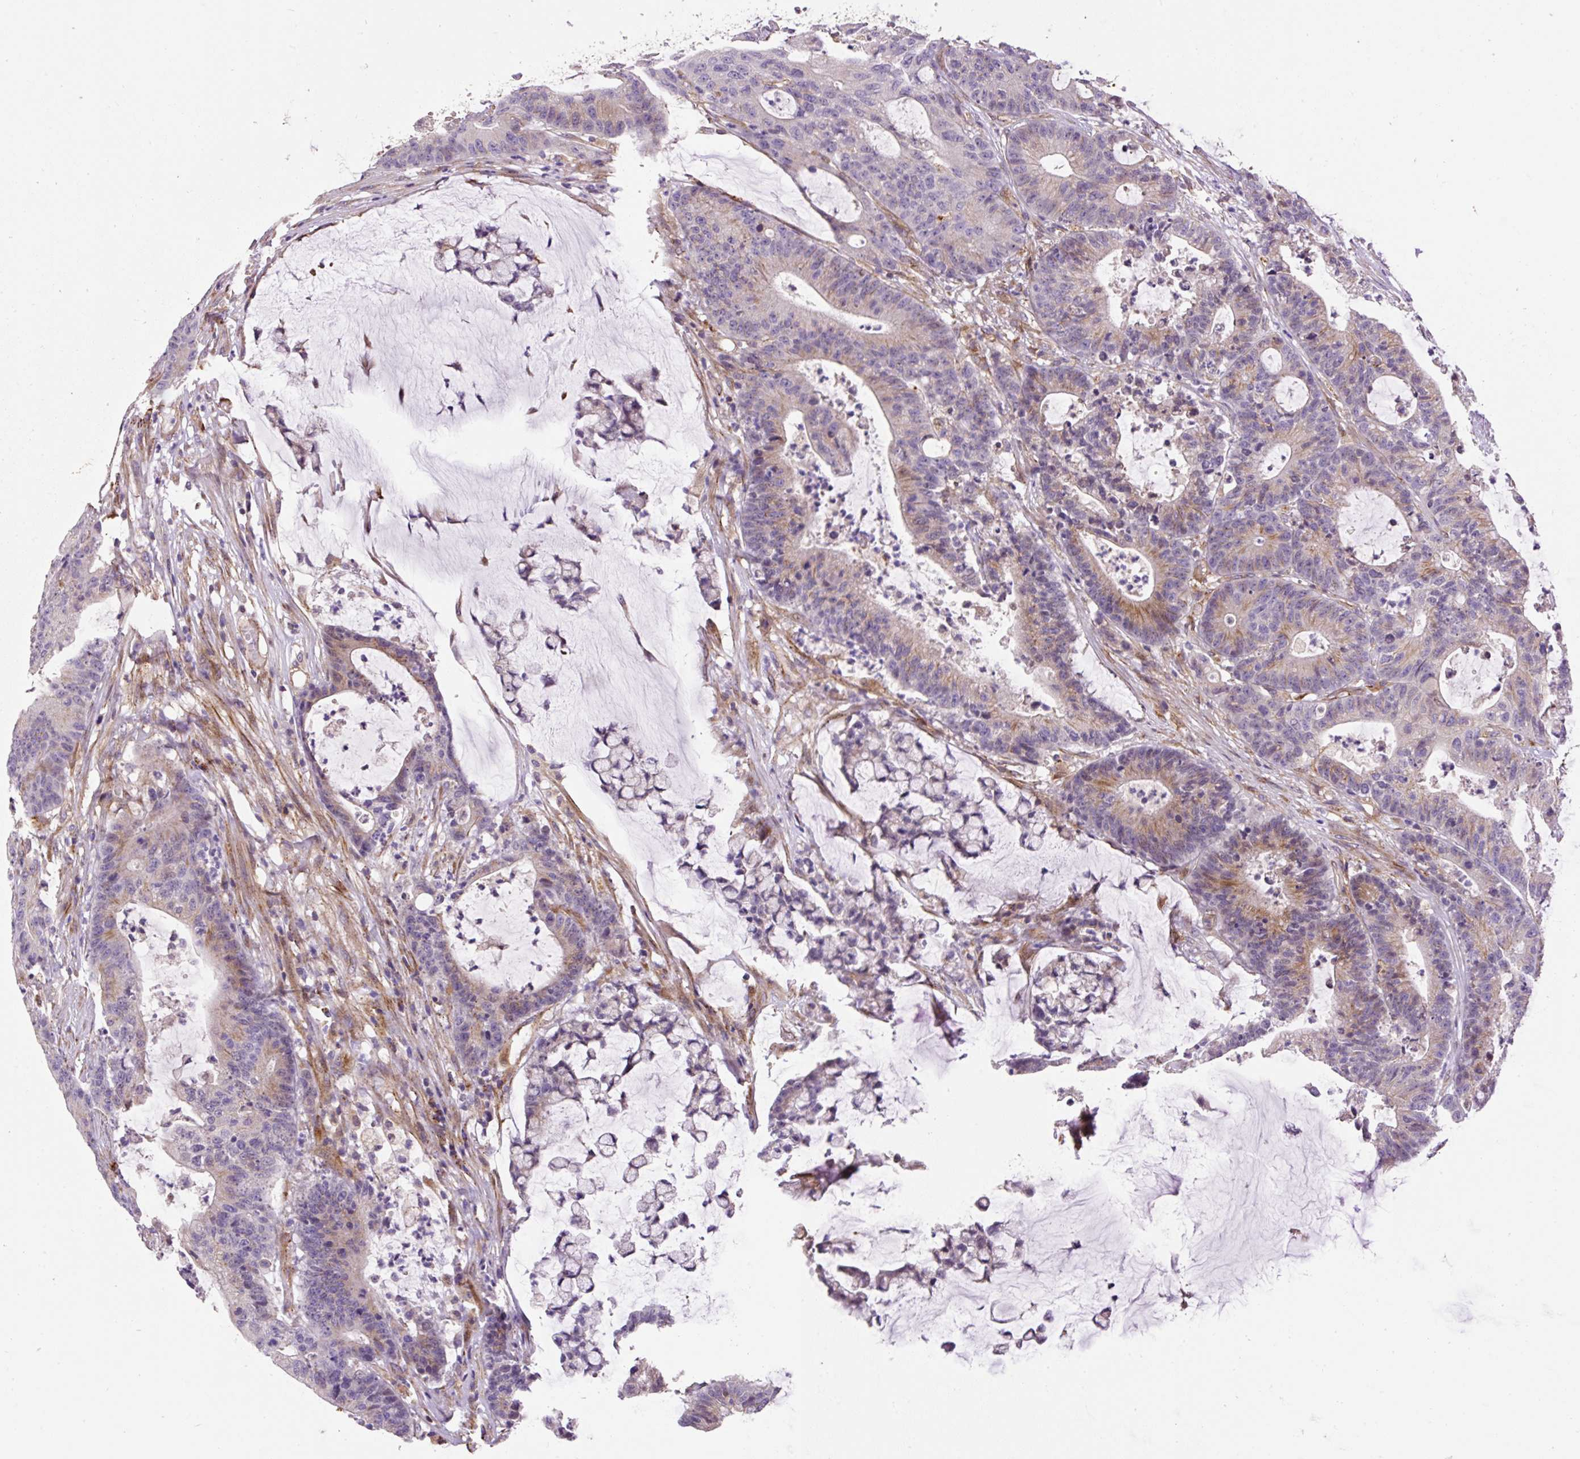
{"staining": {"intensity": "moderate", "quantity": "<25%", "location": "cytoplasmic/membranous"}, "tissue": "colorectal cancer", "cell_type": "Tumor cells", "image_type": "cancer", "snomed": [{"axis": "morphology", "description": "Adenocarcinoma, NOS"}, {"axis": "topography", "description": "Colon"}], "caption": "Immunohistochemistry (IHC) of colorectal cancer exhibits low levels of moderate cytoplasmic/membranous expression in about <25% of tumor cells.", "gene": "RNF170", "patient": {"sex": "female", "age": 84}}